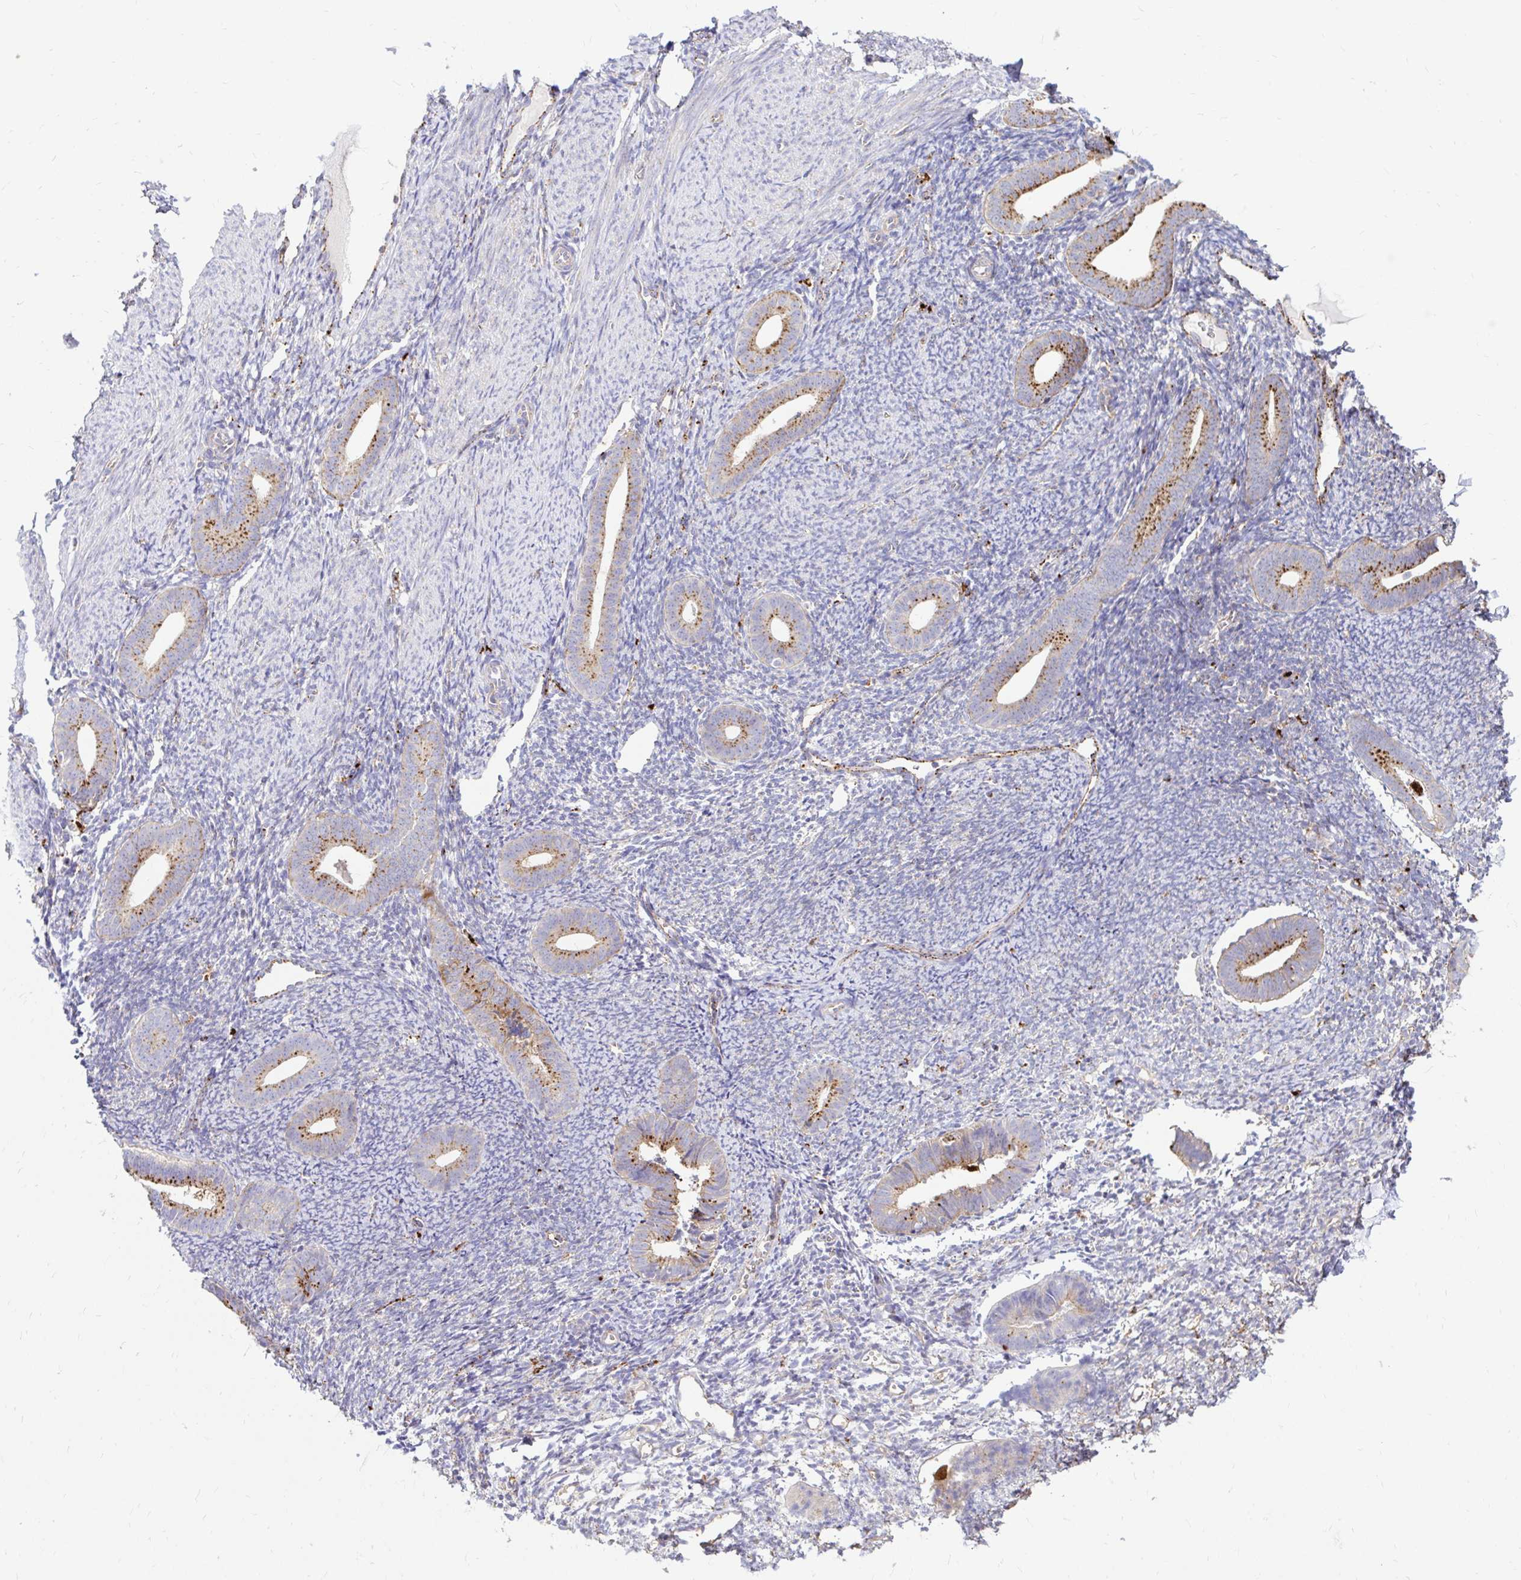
{"staining": {"intensity": "negative", "quantity": "none", "location": "none"}, "tissue": "endometrium", "cell_type": "Cells in endometrial stroma", "image_type": "normal", "snomed": [{"axis": "morphology", "description": "Normal tissue, NOS"}, {"axis": "topography", "description": "Endometrium"}], "caption": "The image demonstrates no significant positivity in cells in endometrial stroma of endometrium. Brightfield microscopy of immunohistochemistry stained with DAB (brown) and hematoxylin (blue), captured at high magnification.", "gene": "FUCA1", "patient": {"sex": "female", "age": 39}}